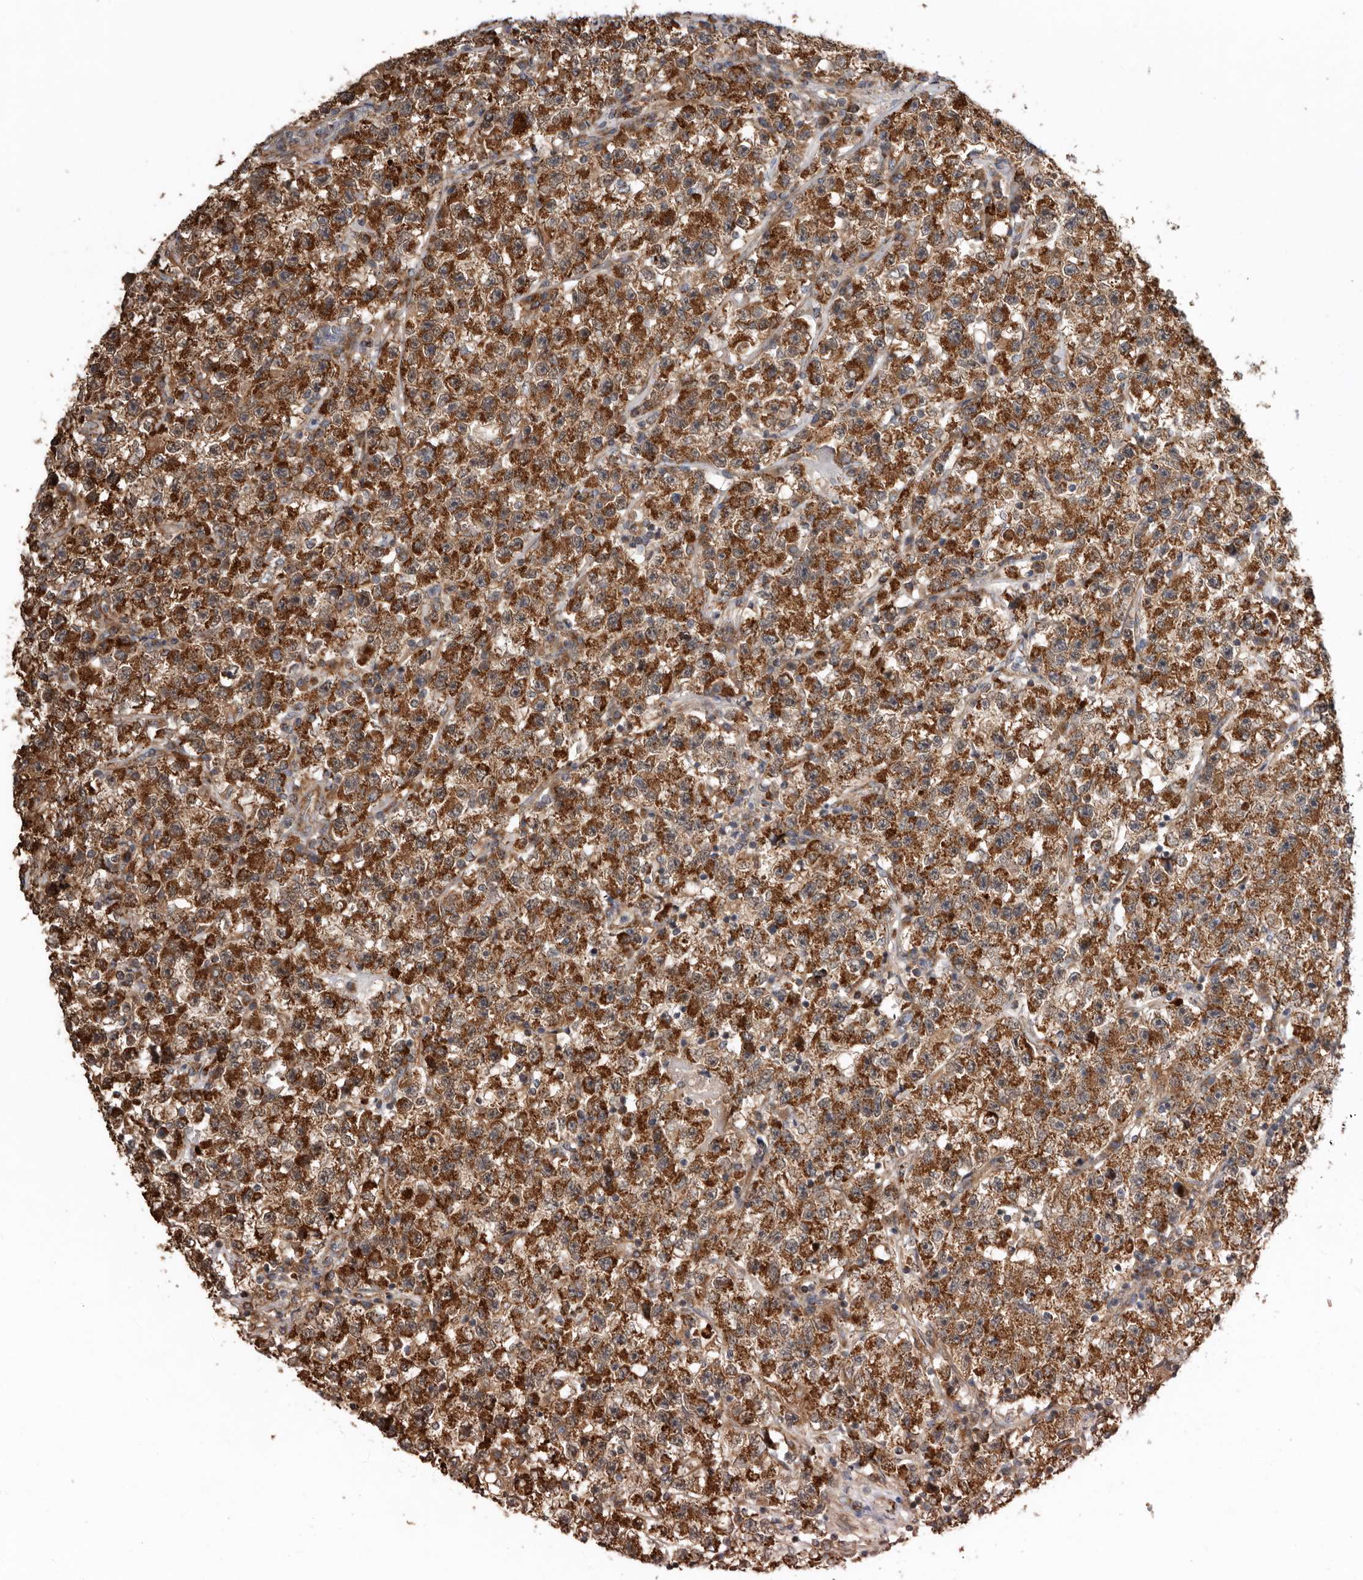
{"staining": {"intensity": "strong", "quantity": ">75%", "location": "cytoplasmic/membranous"}, "tissue": "testis cancer", "cell_type": "Tumor cells", "image_type": "cancer", "snomed": [{"axis": "morphology", "description": "Seminoma, NOS"}, {"axis": "topography", "description": "Testis"}], "caption": "The immunohistochemical stain highlights strong cytoplasmic/membranous positivity in tumor cells of testis seminoma tissue.", "gene": "PROKR1", "patient": {"sex": "male", "age": 22}}